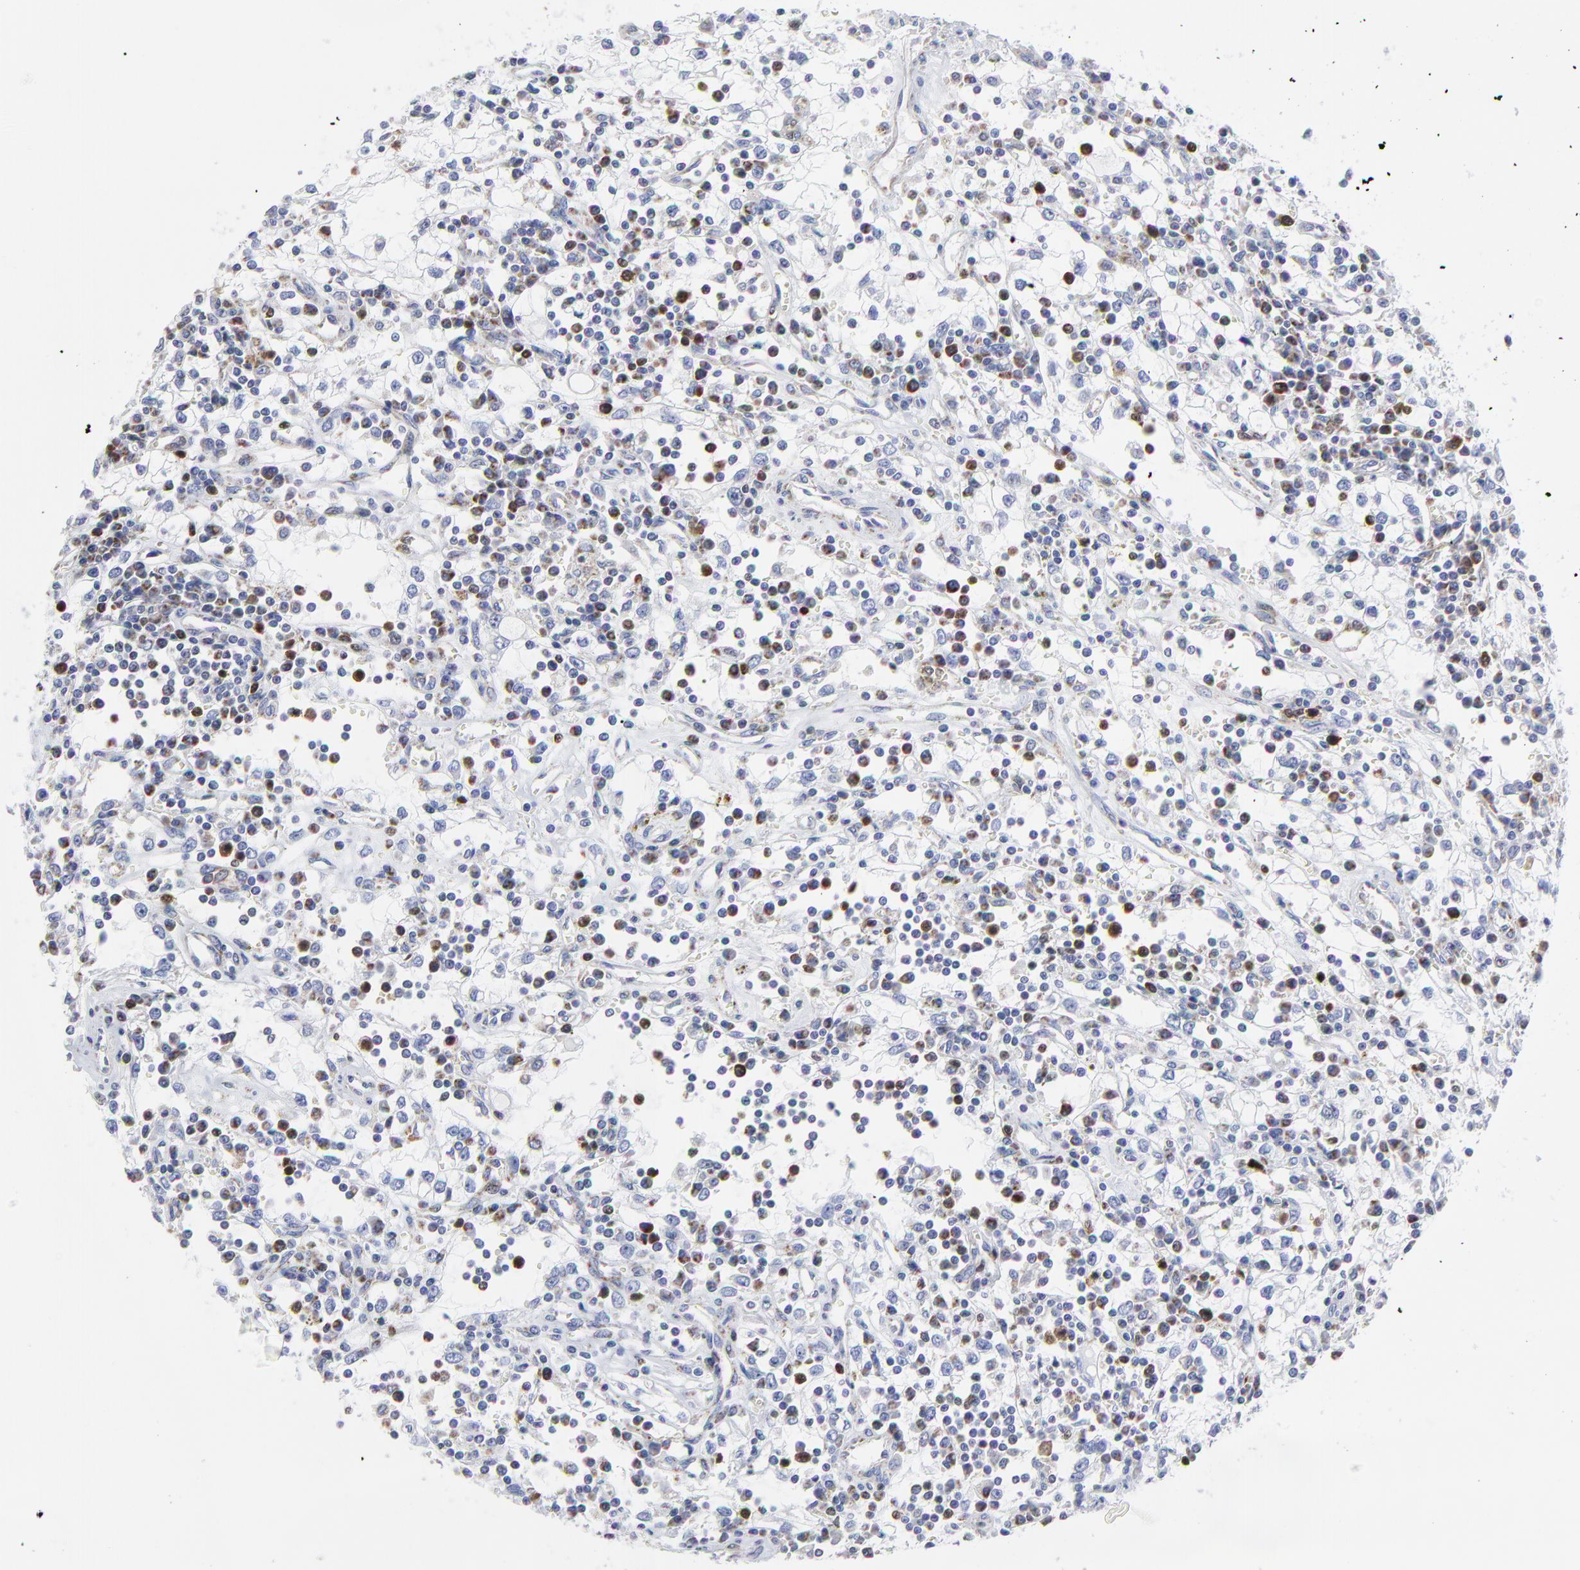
{"staining": {"intensity": "strong", "quantity": "<25%", "location": "nuclear"}, "tissue": "renal cancer", "cell_type": "Tumor cells", "image_type": "cancer", "snomed": [{"axis": "morphology", "description": "Adenocarcinoma, NOS"}, {"axis": "topography", "description": "Kidney"}], "caption": "Protein analysis of renal cancer tissue reveals strong nuclear positivity in about <25% of tumor cells.", "gene": "NCAPH", "patient": {"sex": "male", "age": 82}}